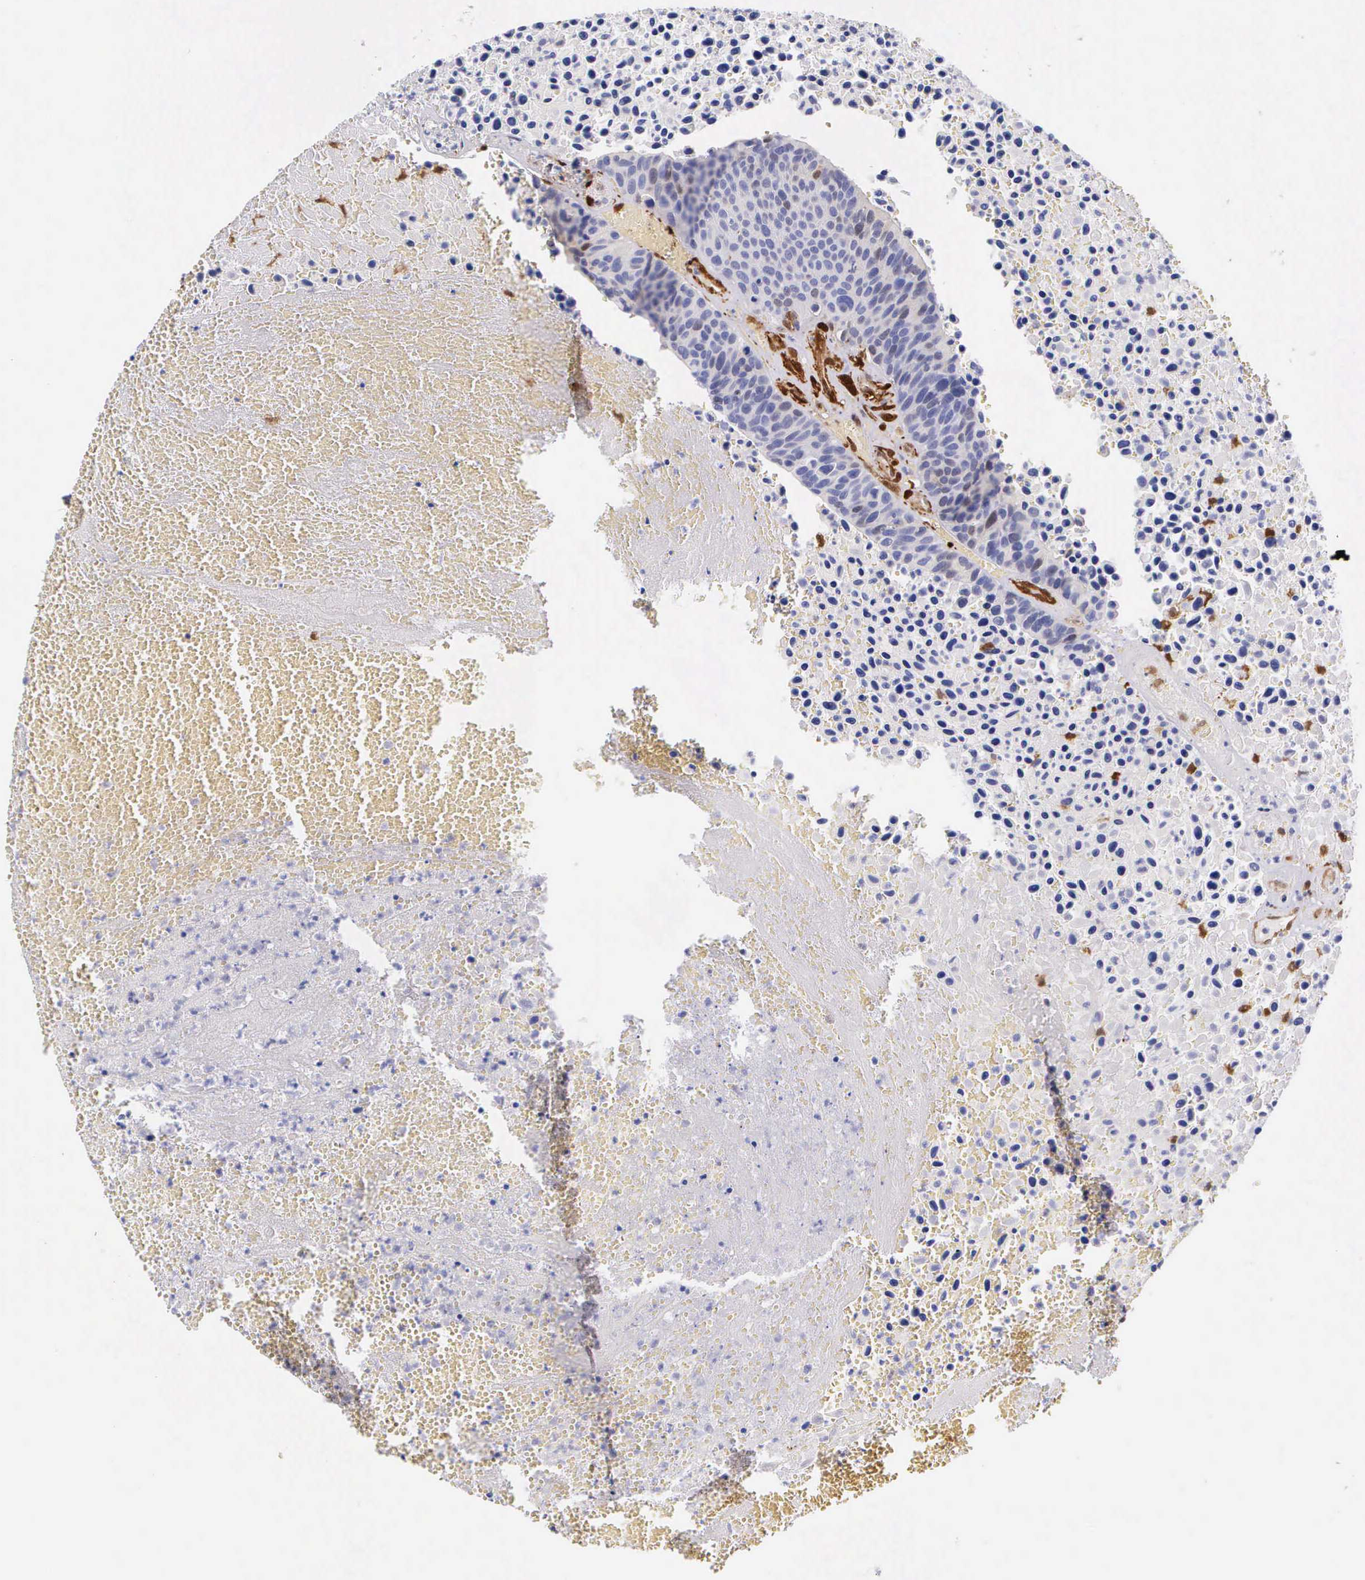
{"staining": {"intensity": "negative", "quantity": "none", "location": "none"}, "tissue": "urothelial cancer", "cell_type": "Tumor cells", "image_type": "cancer", "snomed": [{"axis": "morphology", "description": "Urothelial carcinoma, High grade"}, {"axis": "topography", "description": "Urinary bladder"}], "caption": "The IHC image has no significant staining in tumor cells of urothelial cancer tissue.", "gene": "LGALS1", "patient": {"sex": "male", "age": 66}}